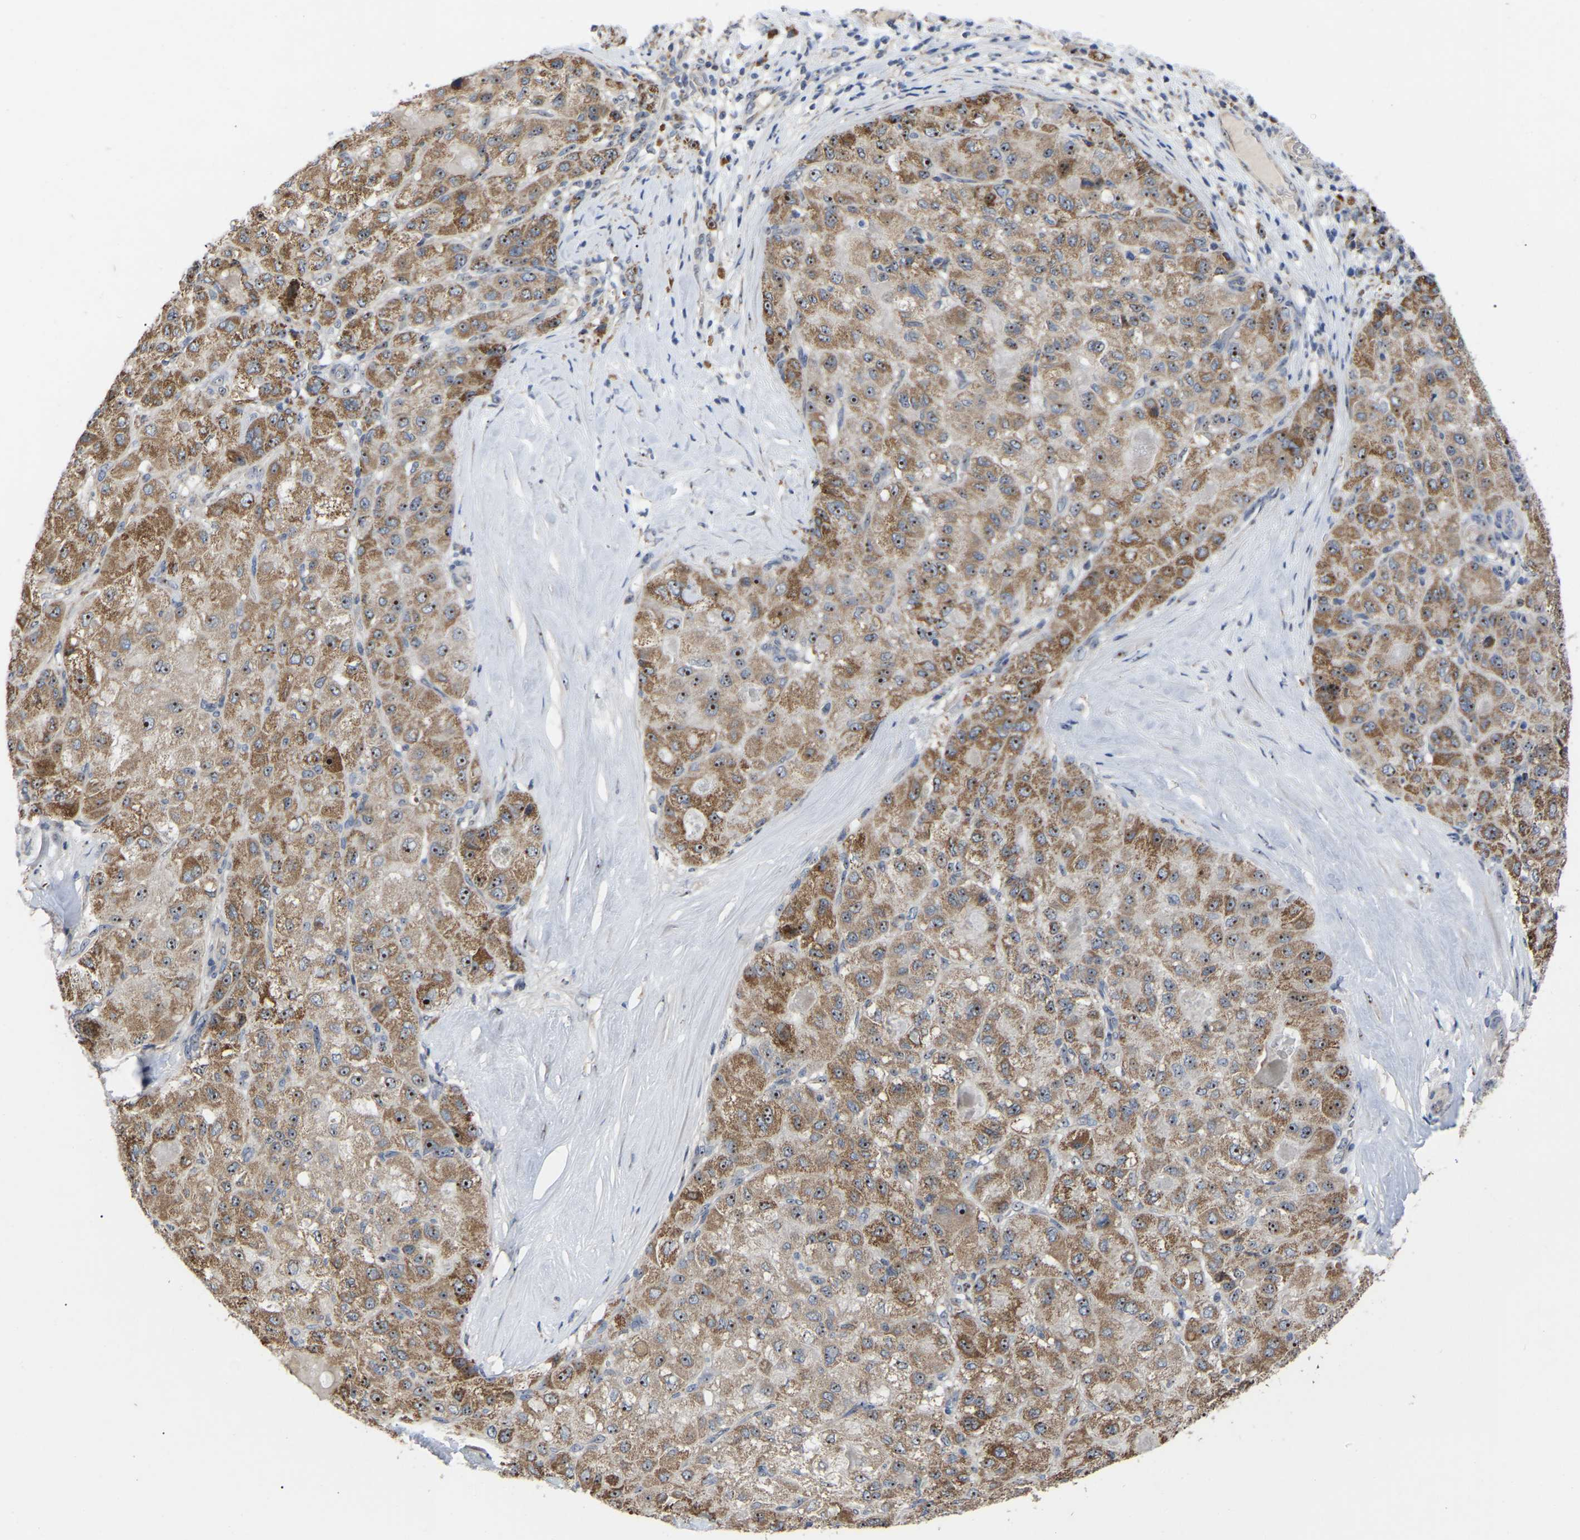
{"staining": {"intensity": "strong", "quantity": ">75%", "location": "cytoplasmic/membranous,nuclear"}, "tissue": "liver cancer", "cell_type": "Tumor cells", "image_type": "cancer", "snomed": [{"axis": "morphology", "description": "Carcinoma, Hepatocellular, NOS"}, {"axis": "topography", "description": "Liver"}], "caption": "An image of liver hepatocellular carcinoma stained for a protein demonstrates strong cytoplasmic/membranous and nuclear brown staining in tumor cells.", "gene": "NOP53", "patient": {"sex": "male", "age": 80}}